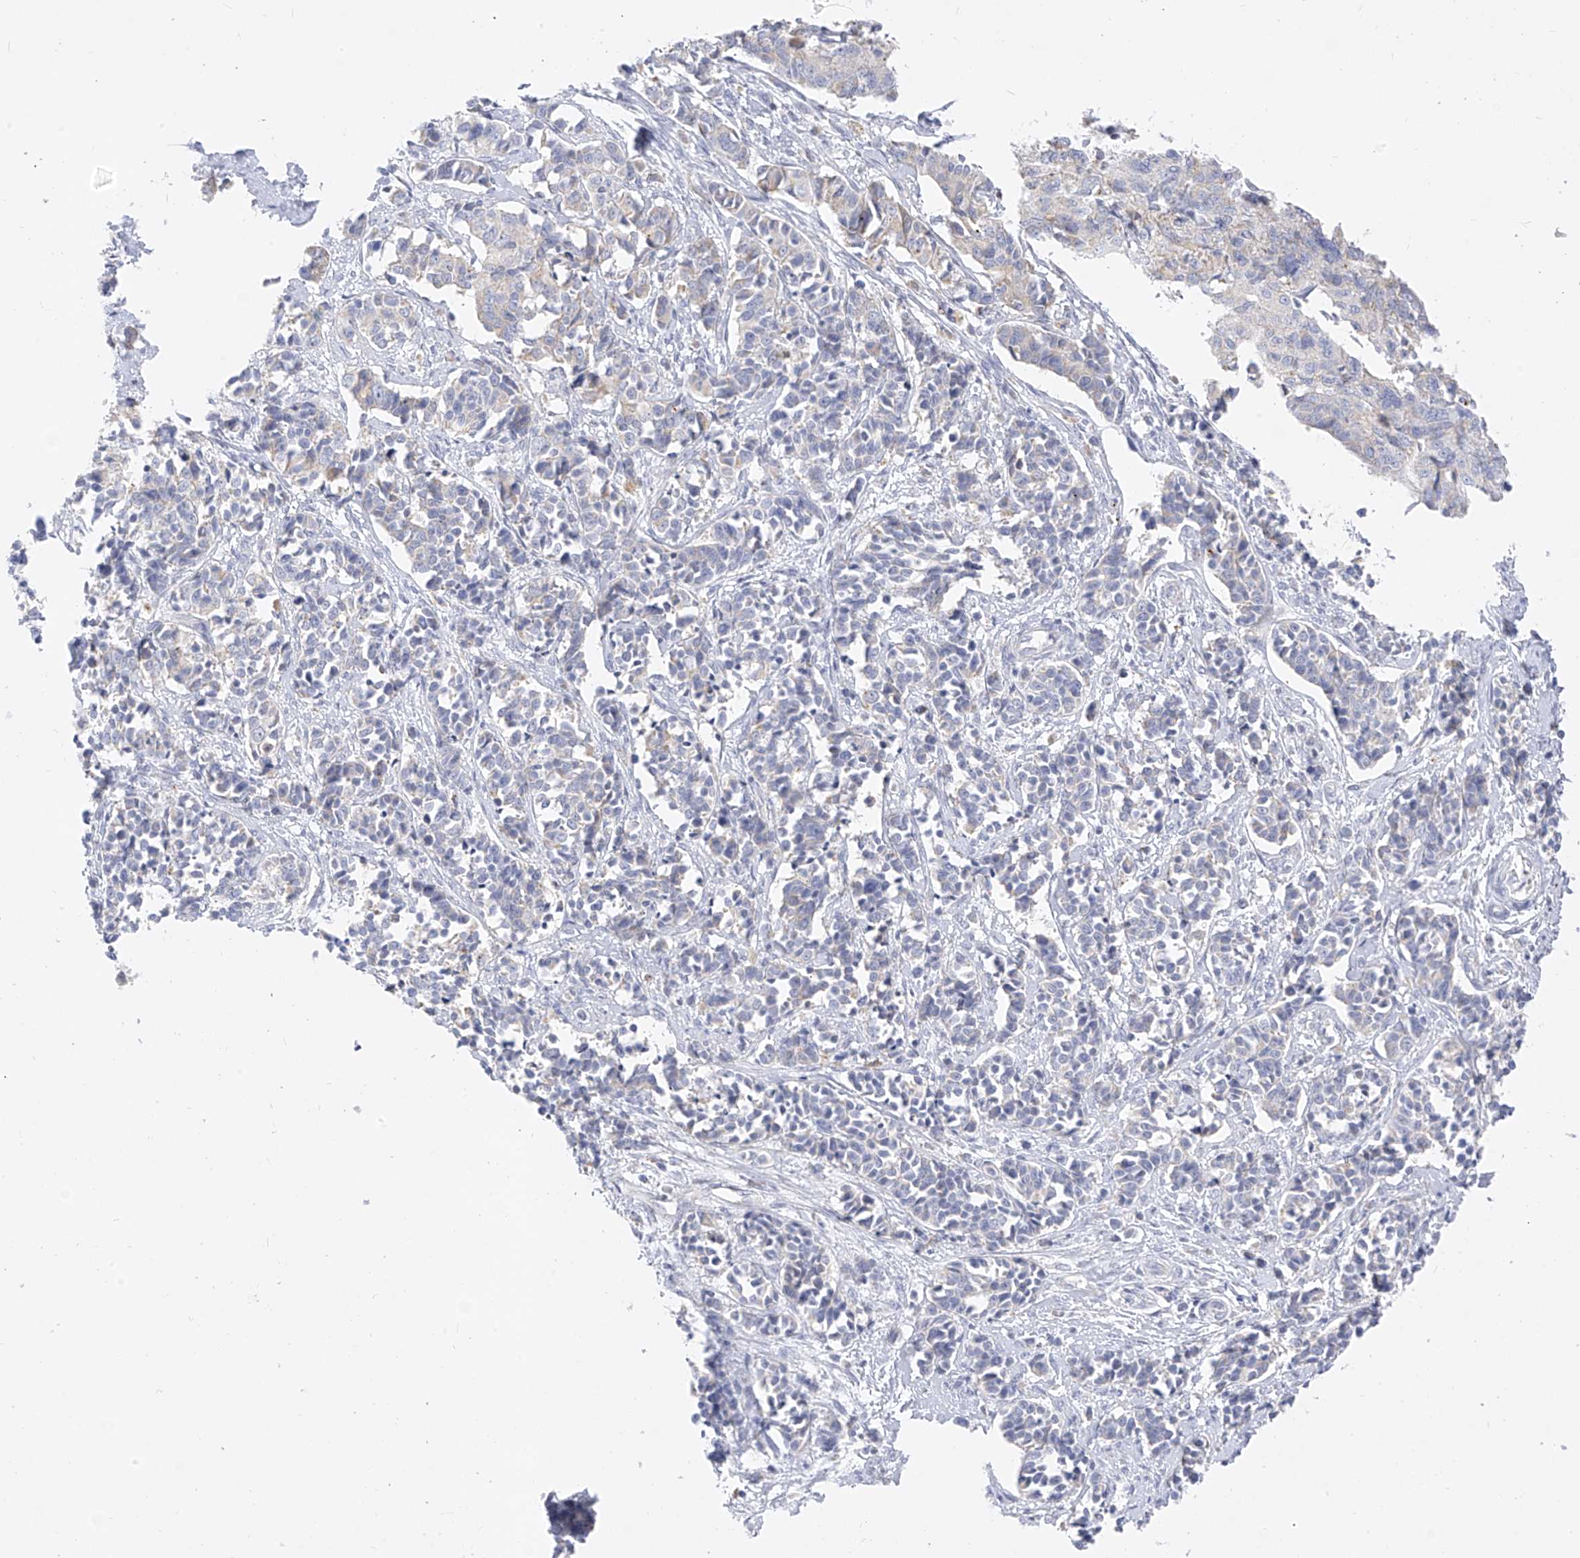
{"staining": {"intensity": "negative", "quantity": "none", "location": "none"}, "tissue": "cervical cancer", "cell_type": "Tumor cells", "image_type": "cancer", "snomed": [{"axis": "morphology", "description": "Normal tissue, NOS"}, {"axis": "morphology", "description": "Squamous cell carcinoma, NOS"}, {"axis": "topography", "description": "Cervix"}], "caption": "The image demonstrates no significant expression in tumor cells of cervical cancer (squamous cell carcinoma).", "gene": "ZNF404", "patient": {"sex": "female", "age": 35}}